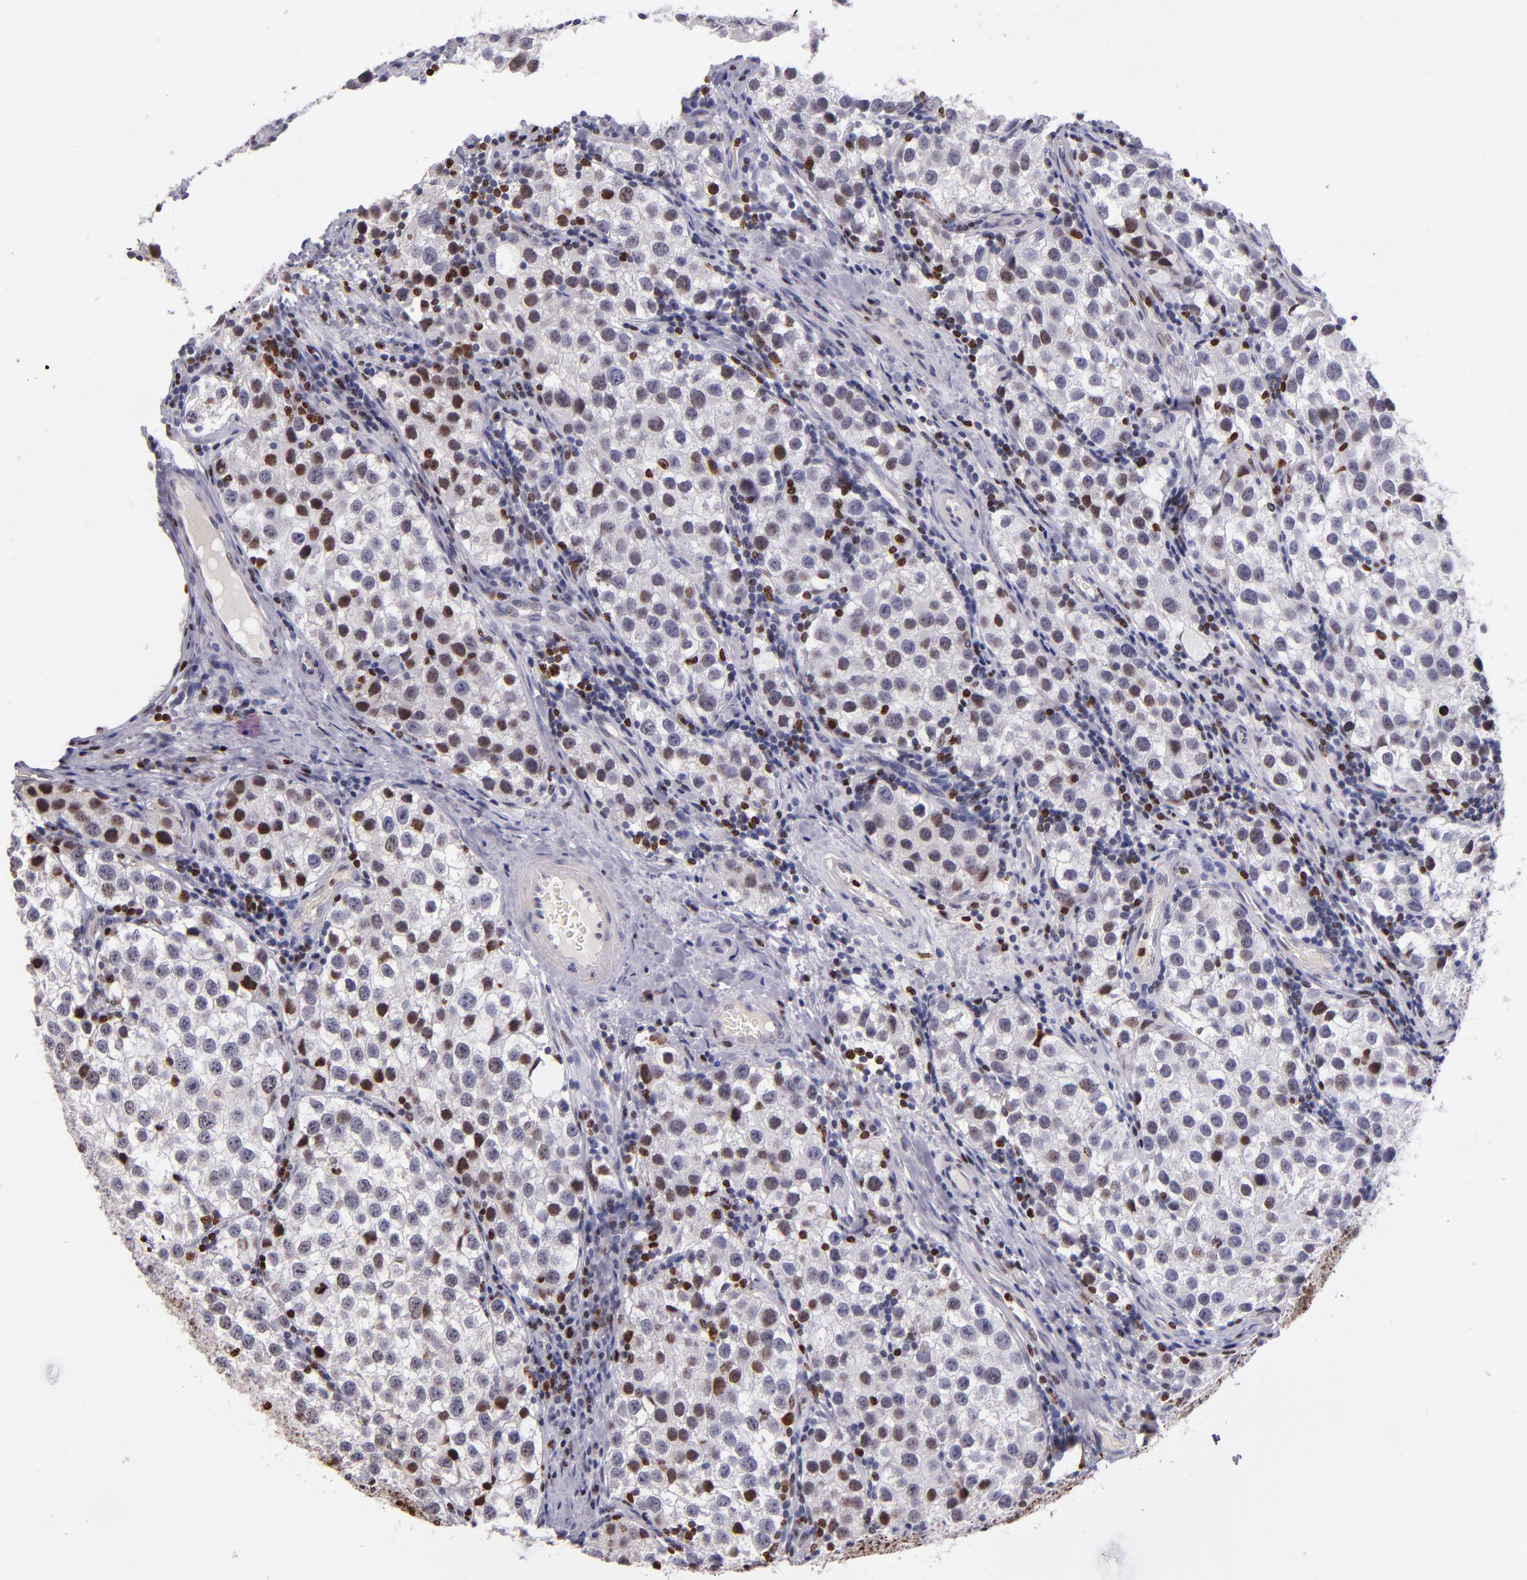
{"staining": {"intensity": "weak", "quantity": "25%-75%", "location": "nuclear"}, "tissue": "testis cancer", "cell_type": "Tumor cells", "image_type": "cancer", "snomed": [{"axis": "morphology", "description": "Seminoma, NOS"}, {"axis": "topography", "description": "Testis"}], "caption": "Testis cancer stained with a protein marker displays weak staining in tumor cells.", "gene": "CDKL5", "patient": {"sex": "male", "age": 39}}